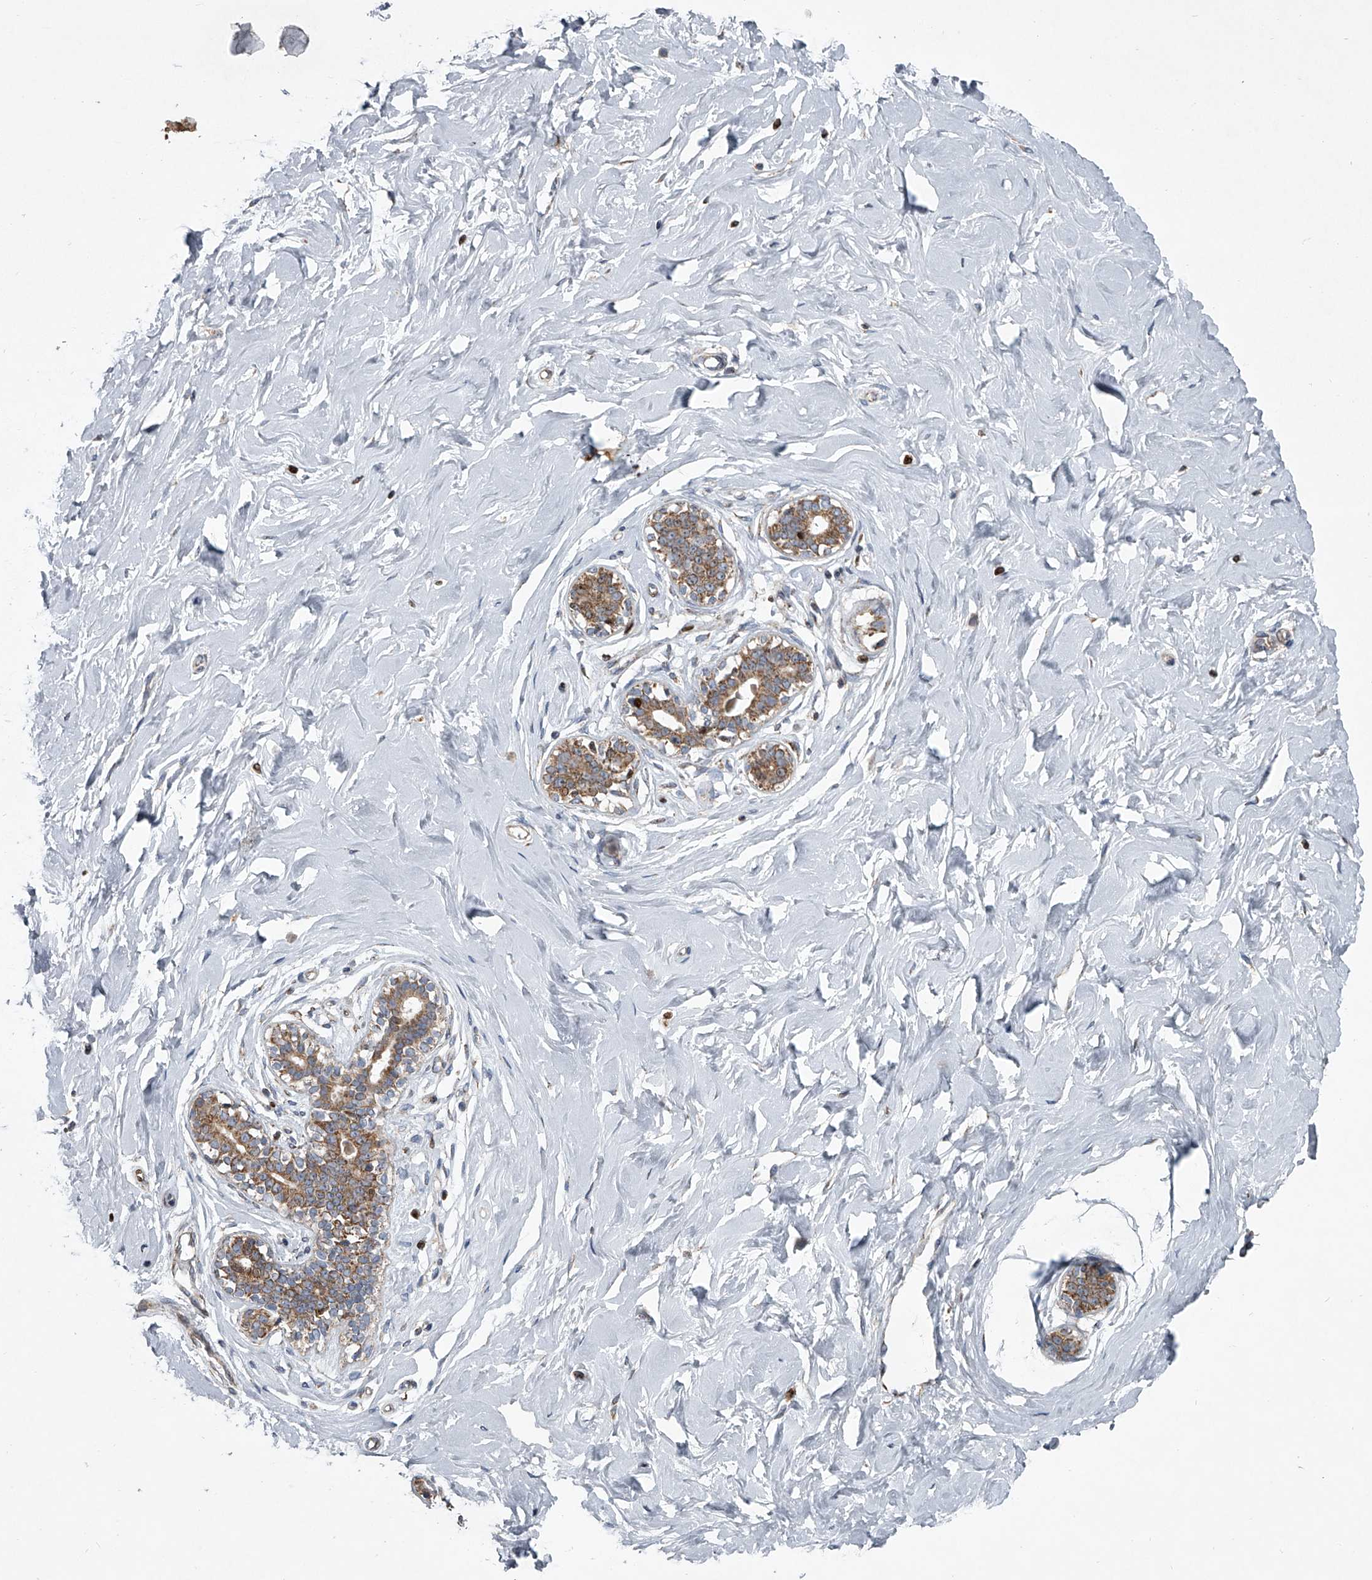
{"staining": {"intensity": "weak", "quantity": ">75%", "location": "cytoplasmic/membranous"}, "tissue": "breast", "cell_type": "Adipocytes", "image_type": "normal", "snomed": [{"axis": "morphology", "description": "Normal tissue, NOS"}, {"axis": "morphology", "description": "Adenoma, NOS"}, {"axis": "topography", "description": "Breast"}], "caption": "Adipocytes exhibit weak cytoplasmic/membranous positivity in about >75% of cells in unremarkable breast. The staining is performed using DAB brown chromogen to label protein expression. The nuclei are counter-stained blue using hematoxylin.", "gene": "STRADA", "patient": {"sex": "female", "age": 23}}